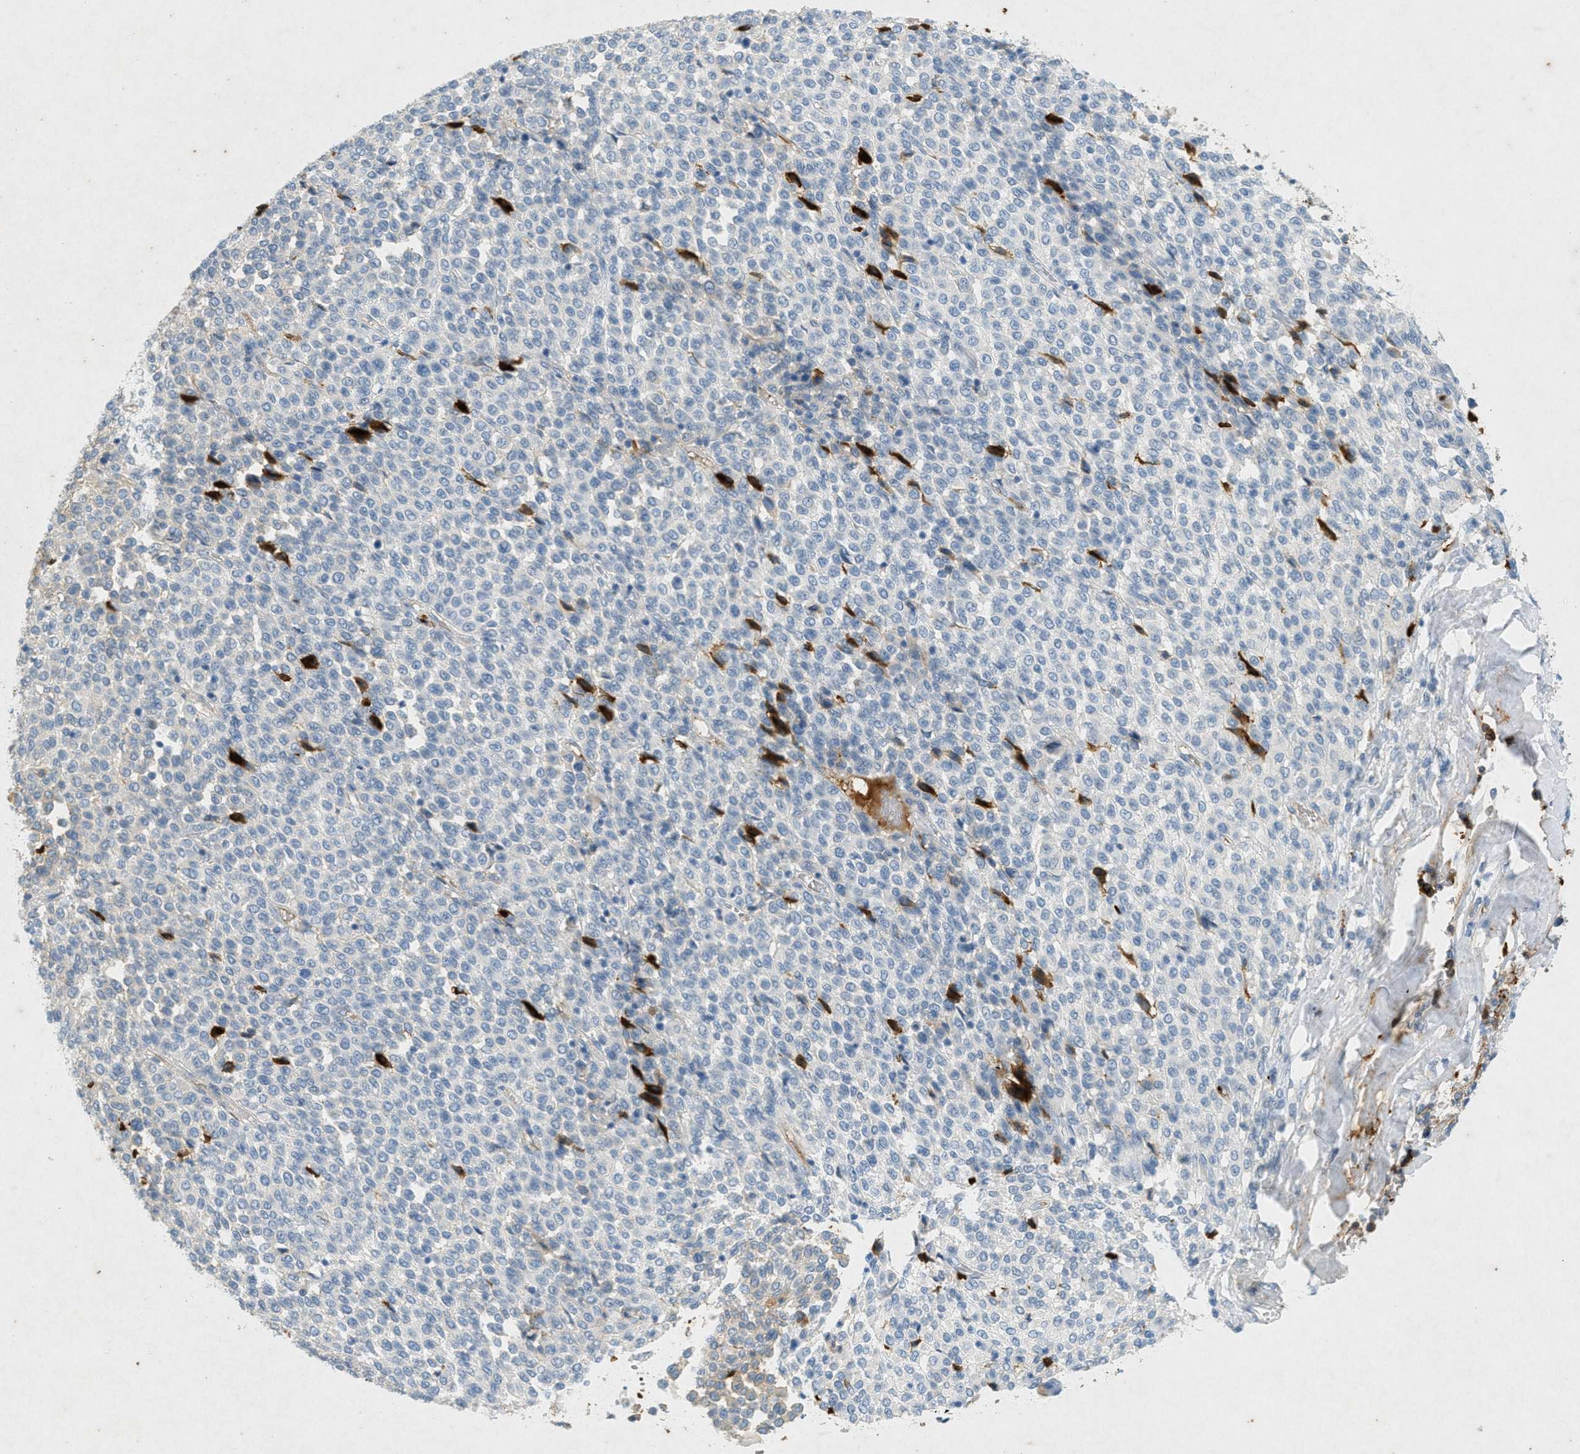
{"staining": {"intensity": "negative", "quantity": "none", "location": "none"}, "tissue": "melanoma", "cell_type": "Tumor cells", "image_type": "cancer", "snomed": [{"axis": "morphology", "description": "Malignant melanoma, Metastatic site"}, {"axis": "topography", "description": "Pancreas"}], "caption": "There is no significant expression in tumor cells of melanoma. (DAB IHC with hematoxylin counter stain).", "gene": "F2", "patient": {"sex": "female", "age": 30}}